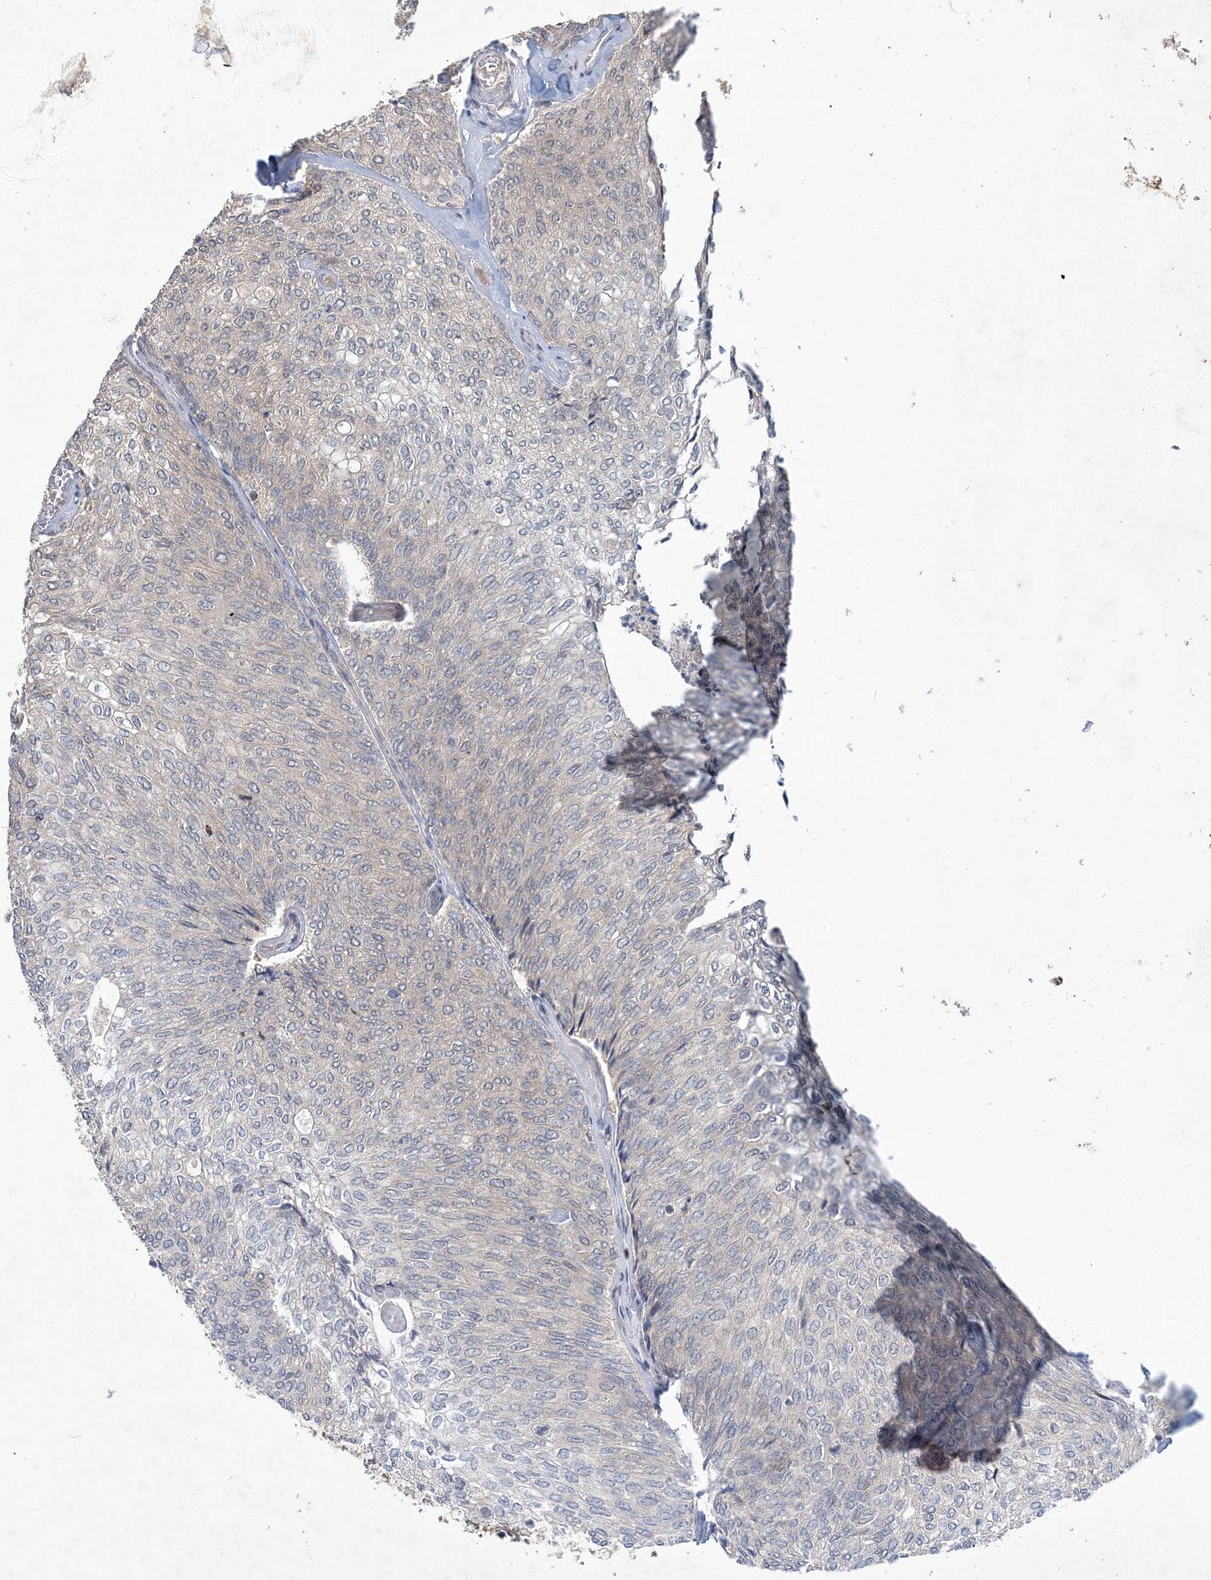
{"staining": {"intensity": "negative", "quantity": "none", "location": "none"}, "tissue": "urothelial cancer", "cell_type": "Tumor cells", "image_type": "cancer", "snomed": [{"axis": "morphology", "description": "Urothelial carcinoma, Low grade"}, {"axis": "topography", "description": "Urinary bladder"}], "caption": "Immunohistochemistry image of neoplastic tissue: urothelial cancer stained with DAB displays no significant protein positivity in tumor cells.", "gene": "RNF25", "patient": {"sex": "female", "age": 79}}